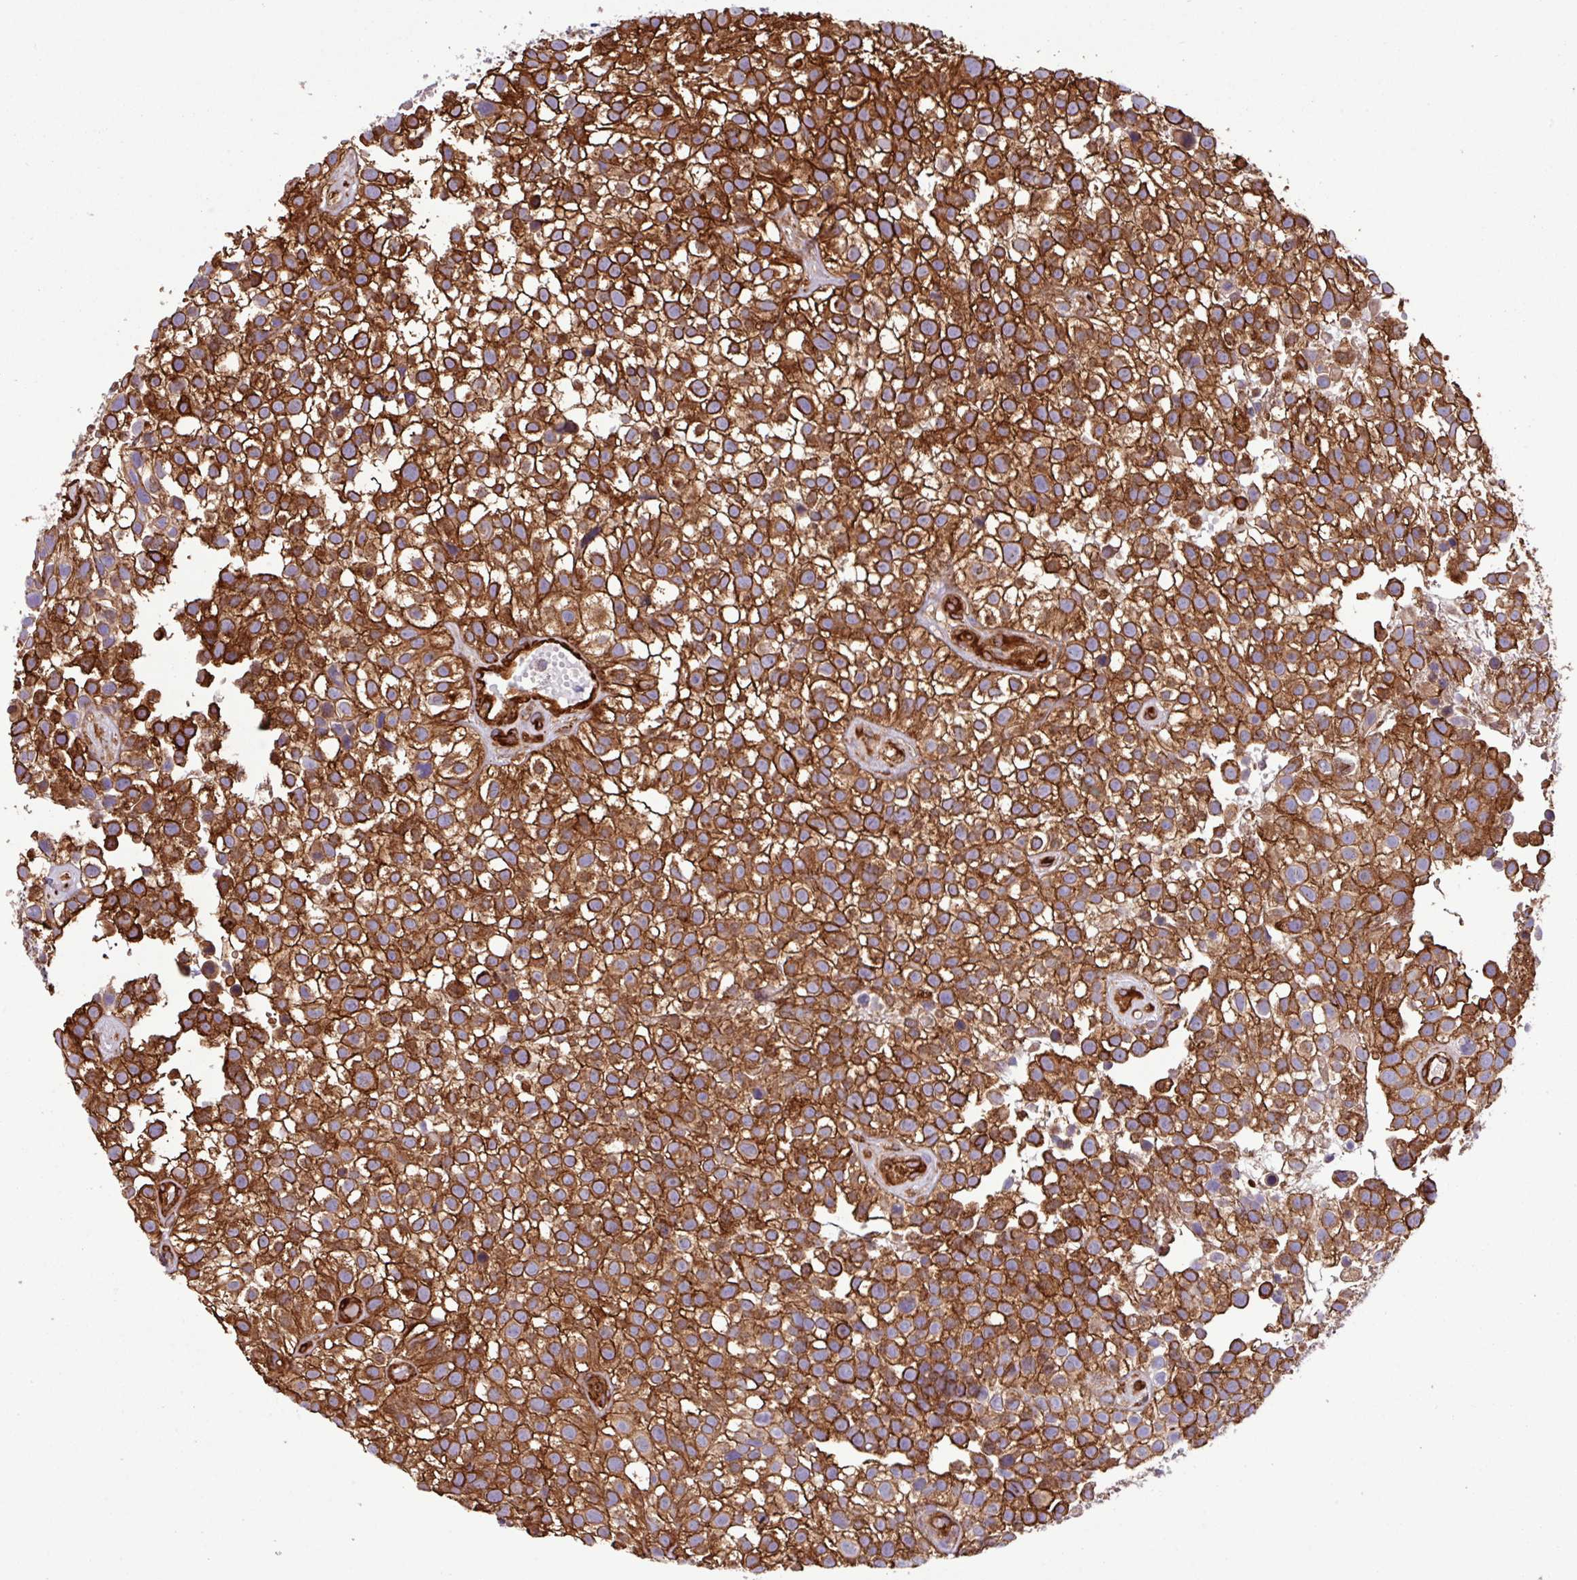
{"staining": {"intensity": "strong", "quantity": ">75%", "location": "cytoplasmic/membranous"}, "tissue": "urothelial cancer", "cell_type": "Tumor cells", "image_type": "cancer", "snomed": [{"axis": "morphology", "description": "Urothelial carcinoma, High grade"}, {"axis": "topography", "description": "Urinary bladder"}], "caption": "Urothelial cancer stained with immunohistochemistry displays strong cytoplasmic/membranous positivity in about >75% of tumor cells.", "gene": "ZNF300", "patient": {"sex": "male", "age": 56}}